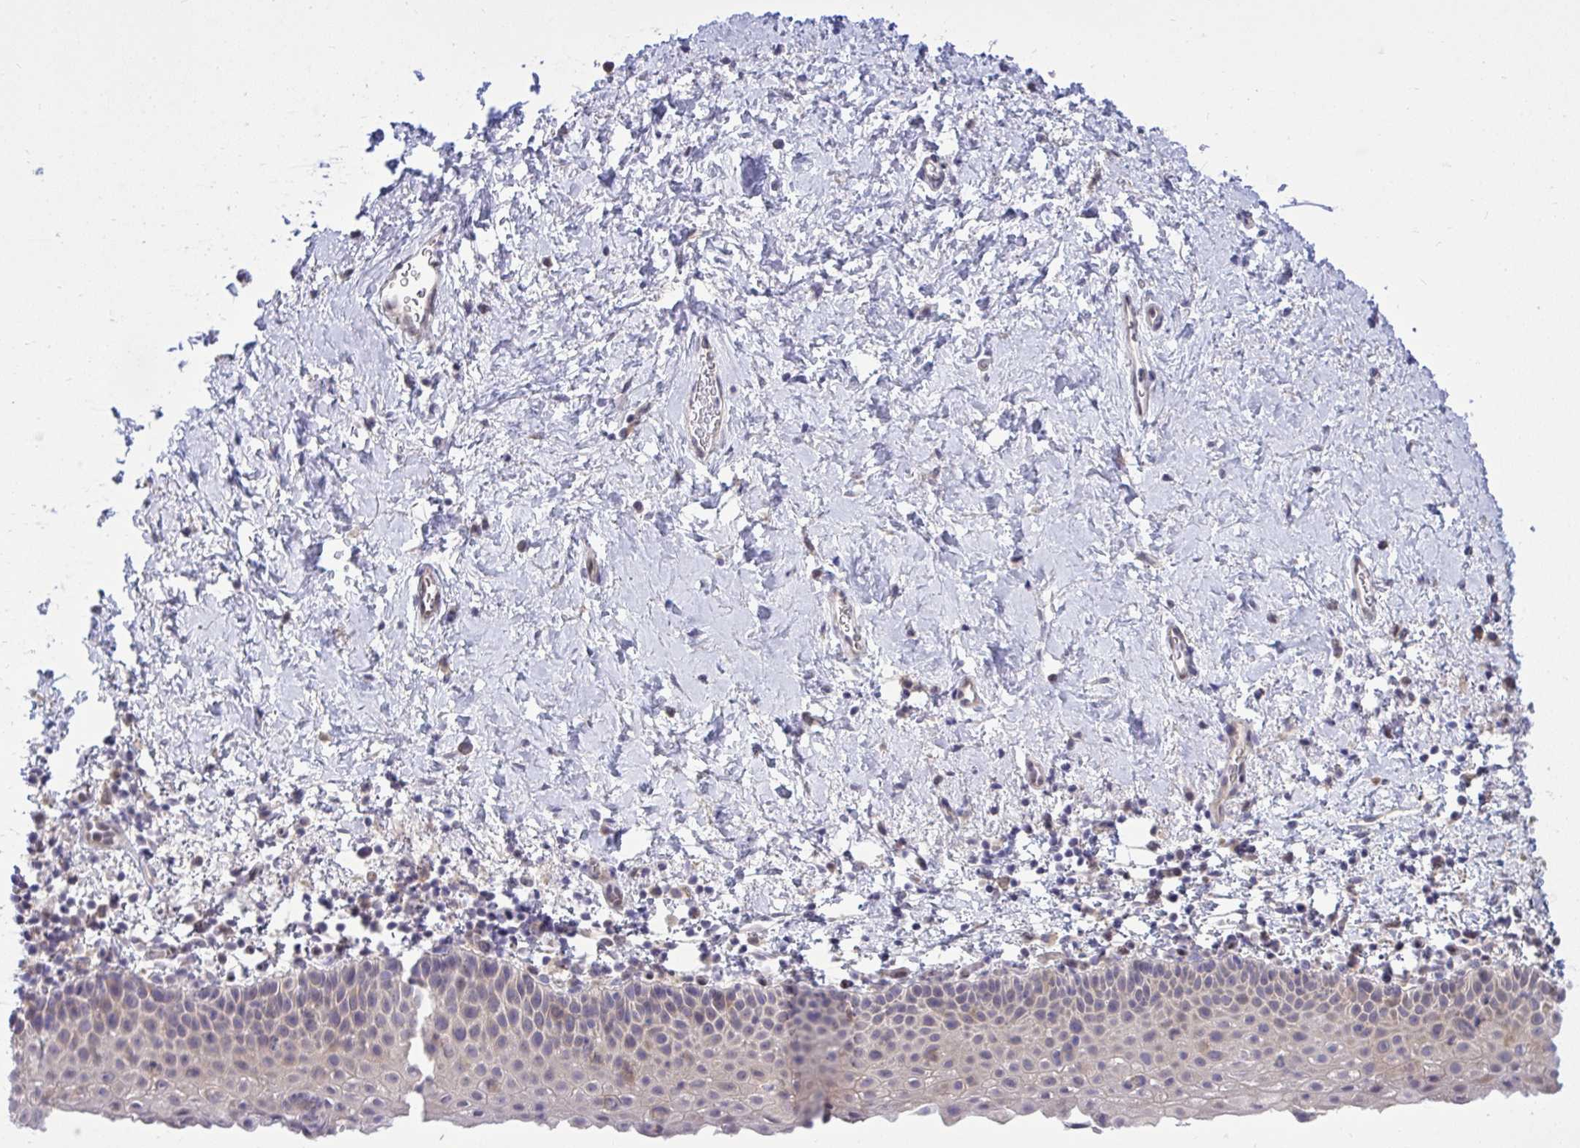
{"staining": {"intensity": "weak", "quantity": "<25%", "location": "cytoplasmic/membranous"}, "tissue": "vagina", "cell_type": "Squamous epithelial cells", "image_type": "normal", "snomed": [{"axis": "morphology", "description": "Normal tissue, NOS"}, {"axis": "topography", "description": "Vagina"}], "caption": "There is no significant positivity in squamous epithelial cells of vagina. The staining was performed using DAB to visualize the protein expression in brown, while the nuclei were stained in blue with hematoxylin (Magnification: 20x).", "gene": "HMBOX1", "patient": {"sex": "female", "age": 61}}